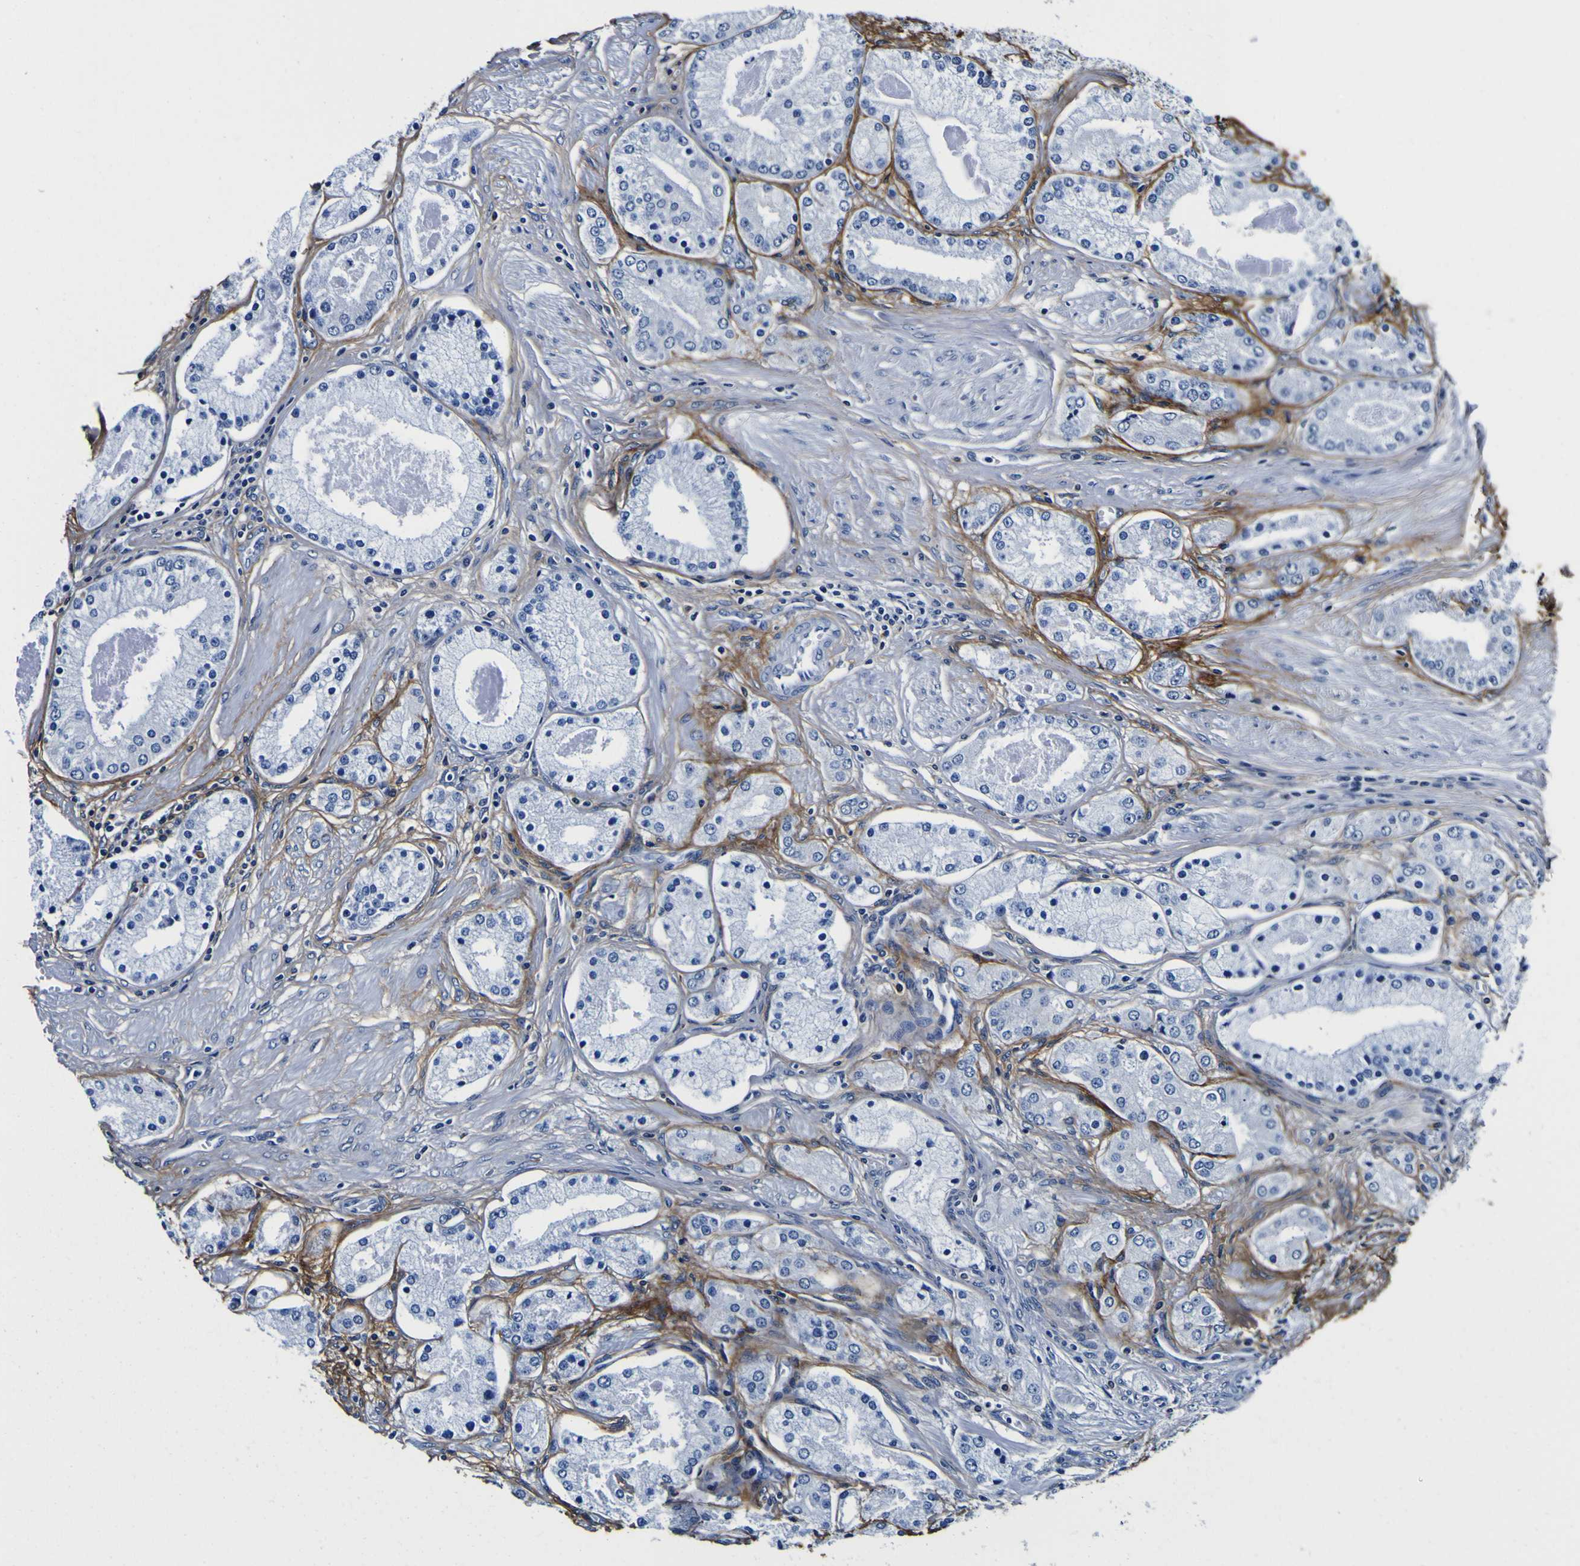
{"staining": {"intensity": "negative", "quantity": "none", "location": "none"}, "tissue": "prostate cancer", "cell_type": "Tumor cells", "image_type": "cancer", "snomed": [{"axis": "morphology", "description": "Adenocarcinoma, High grade"}, {"axis": "topography", "description": "Prostate"}], "caption": "A histopathology image of prostate adenocarcinoma (high-grade) stained for a protein reveals no brown staining in tumor cells.", "gene": "POSTN", "patient": {"sex": "male", "age": 66}}